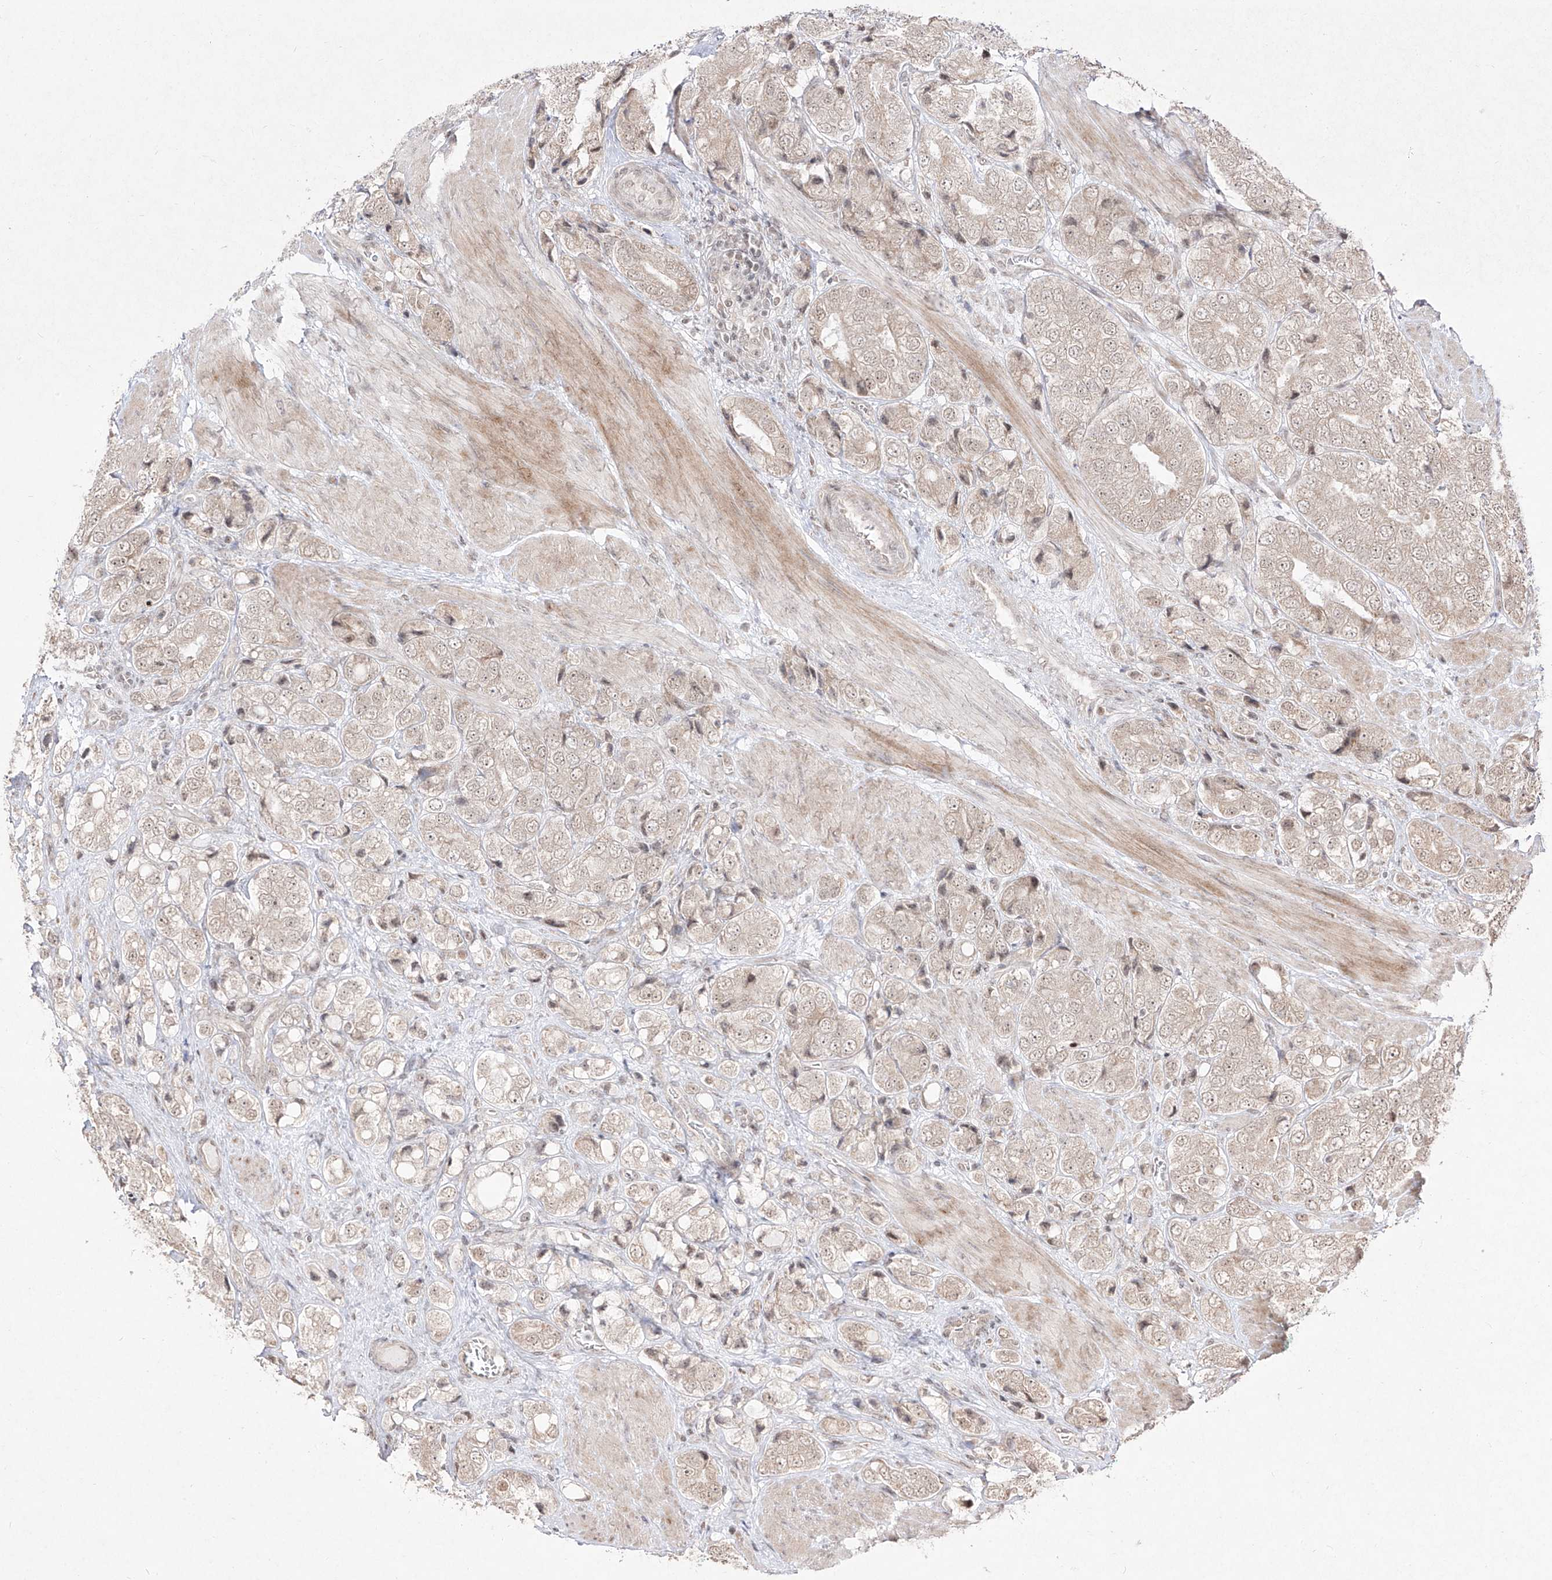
{"staining": {"intensity": "weak", "quantity": "25%-75%", "location": "cytoplasmic/membranous,nuclear"}, "tissue": "prostate cancer", "cell_type": "Tumor cells", "image_type": "cancer", "snomed": [{"axis": "morphology", "description": "Adenocarcinoma, High grade"}, {"axis": "topography", "description": "Prostate"}], "caption": "This is a histology image of immunohistochemistry (IHC) staining of prostate cancer (high-grade adenocarcinoma), which shows weak expression in the cytoplasmic/membranous and nuclear of tumor cells.", "gene": "SNRNP27", "patient": {"sex": "male", "age": 50}}